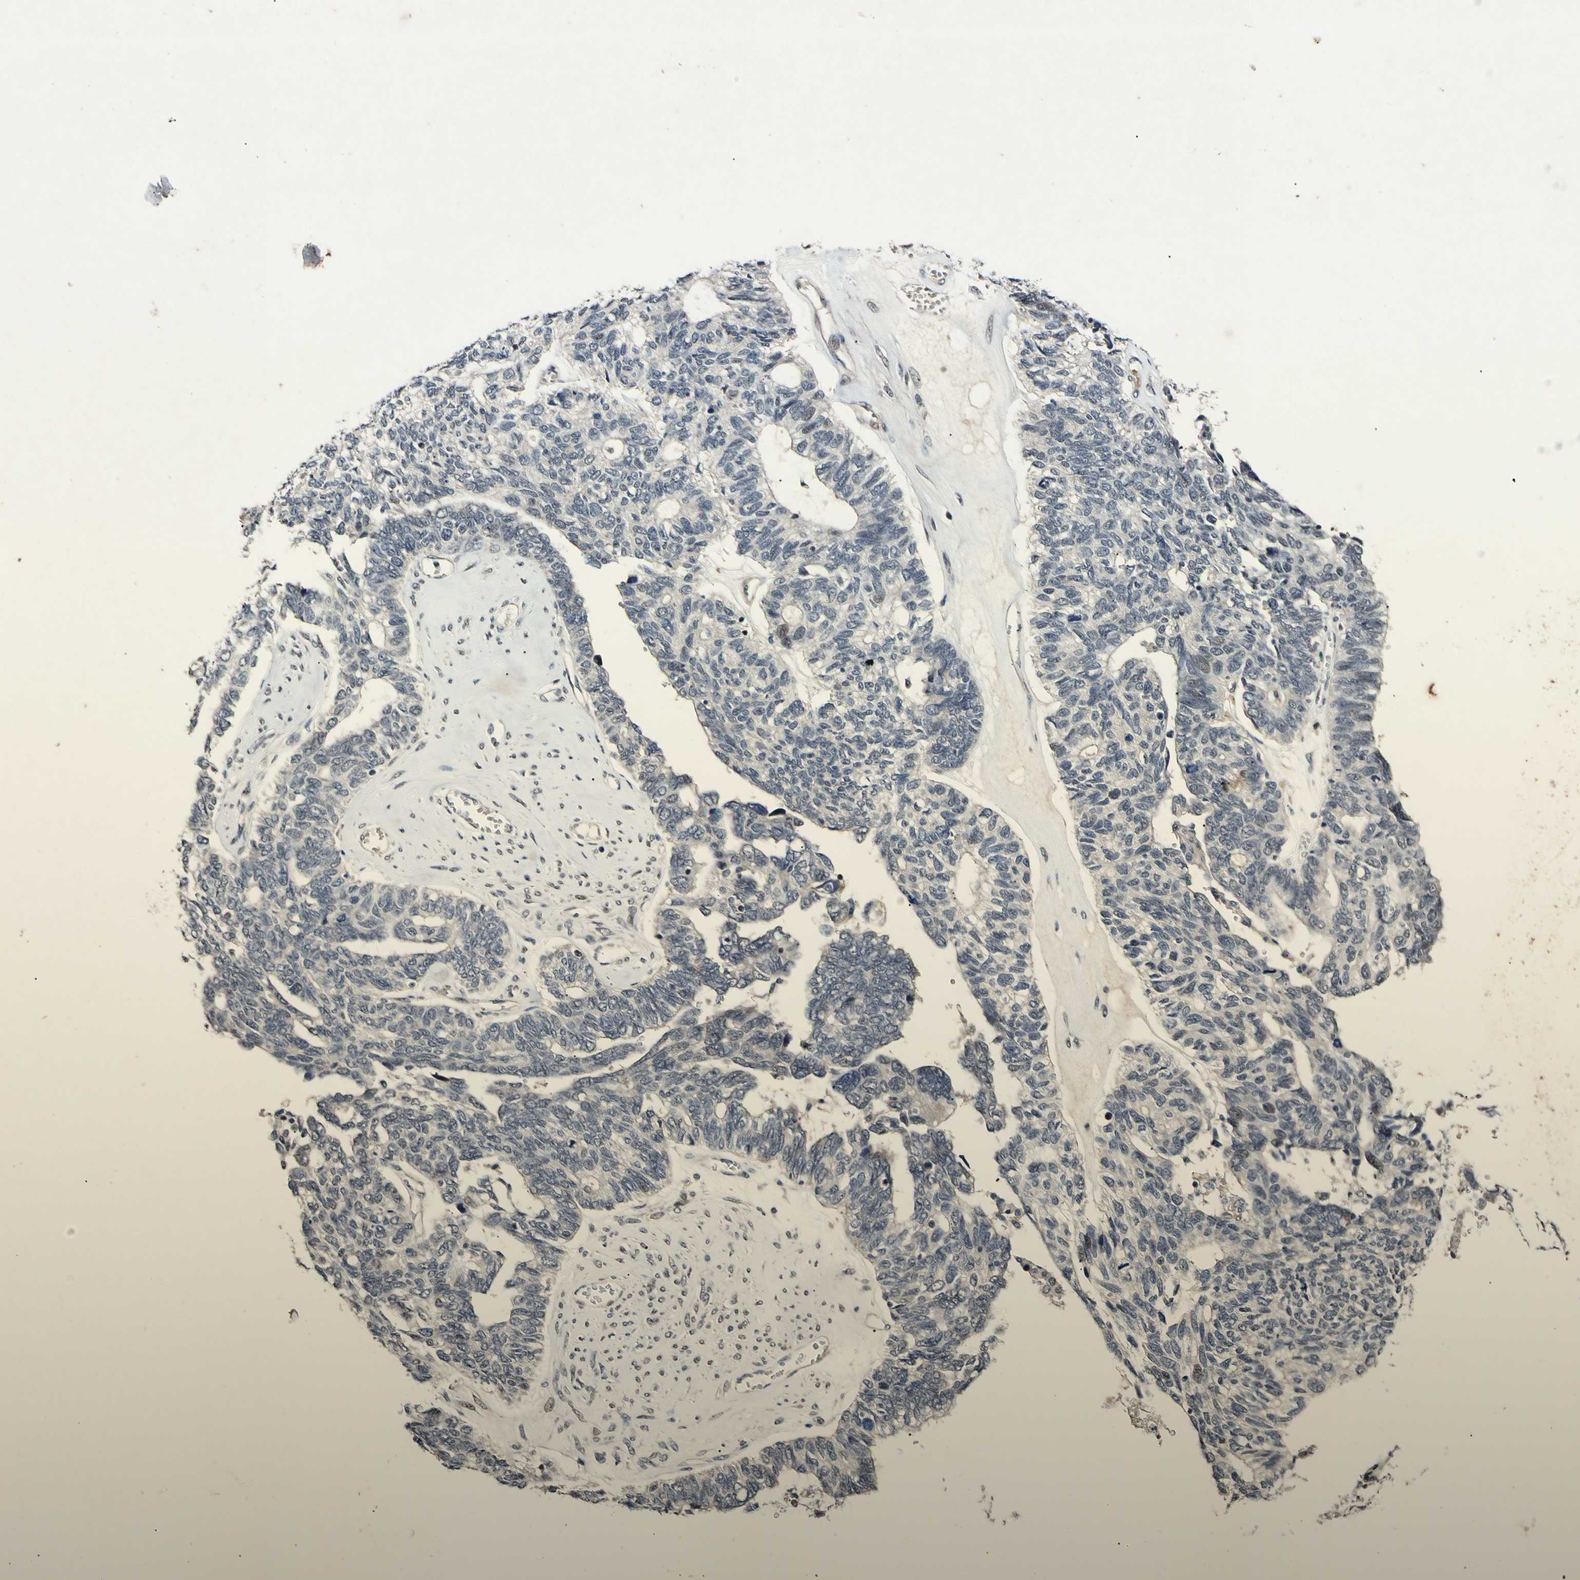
{"staining": {"intensity": "negative", "quantity": "none", "location": "none"}, "tissue": "ovarian cancer", "cell_type": "Tumor cells", "image_type": "cancer", "snomed": [{"axis": "morphology", "description": "Cystadenocarcinoma, serous, NOS"}, {"axis": "topography", "description": "Ovary"}], "caption": "A micrograph of human ovarian cancer is negative for staining in tumor cells.", "gene": "POLR2F", "patient": {"sex": "female", "age": 79}}